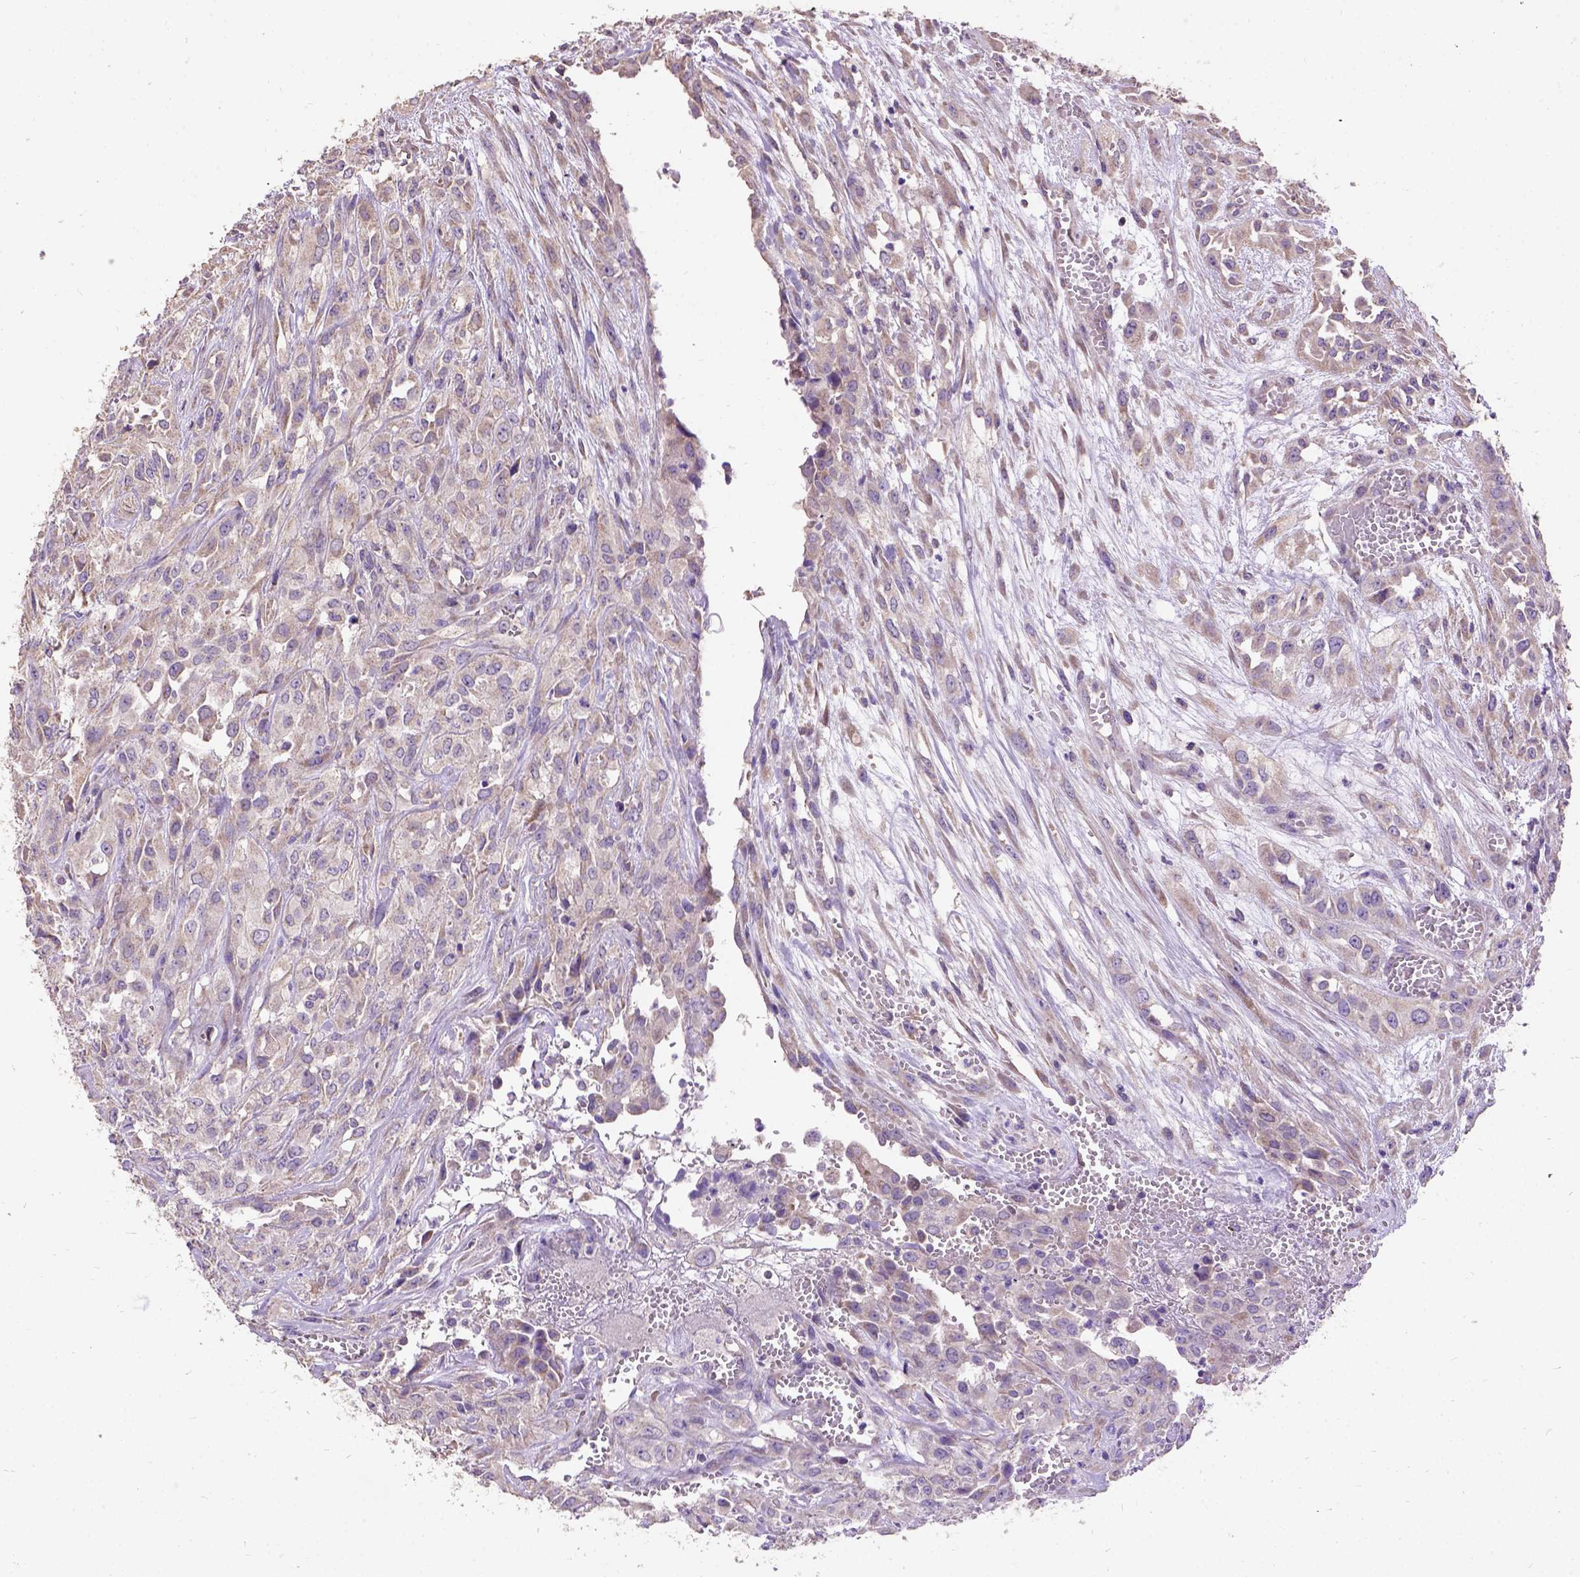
{"staining": {"intensity": "weak", "quantity": "25%-75%", "location": "cytoplasmic/membranous"}, "tissue": "urothelial cancer", "cell_type": "Tumor cells", "image_type": "cancer", "snomed": [{"axis": "morphology", "description": "Urothelial carcinoma, High grade"}, {"axis": "topography", "description": "Urinary bladder"}], "caption": "Human high-grade urothelial carcinoma stained for a protein (brown) demonstrates weak cytoplasmic/membranous positive staining in about 25%-75% of tumor cells.", "gene": "DQX1", "patient": {"sex": "male", "age": 67}}